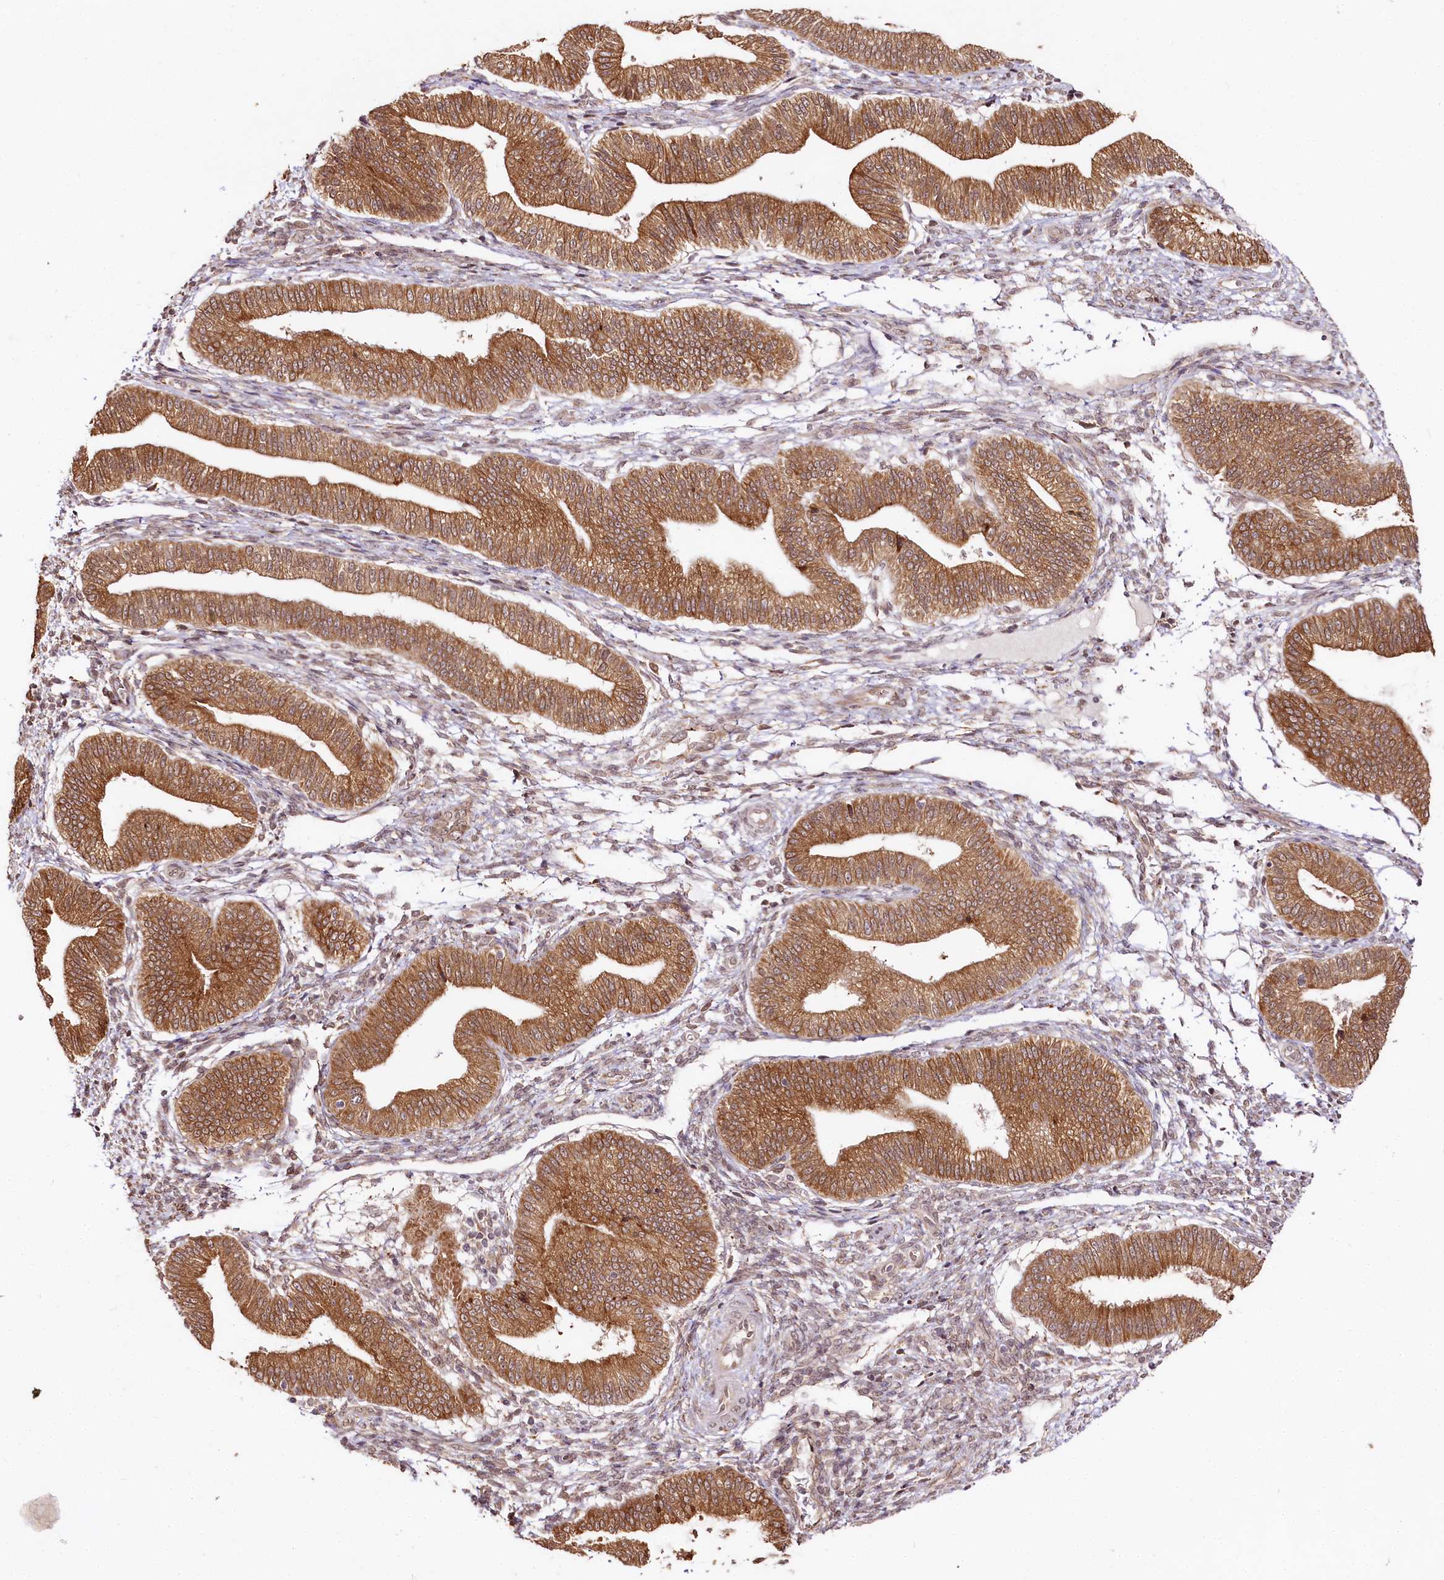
{"staining": {"intensity": "moderate", "quantity": "25%-75%", "location": "nuclear"}, "tissue": "endometrium", "cell_type": "Cells in endometrial stroma", "image_type": "normal", "snomed": [{"axis": "morphology", "description": "Normal tissue, NOS"}, {"axis": "topography", "description": "Endometrium"}], "caption": "Immunohistochemistry of normal human endometrium shows medium levels of moderate nuclear staining in approximately 25%-75% of cells in endometrial stroma.", "gene": "CNPY2", "patient": {"sex": "female", "age": 39}}